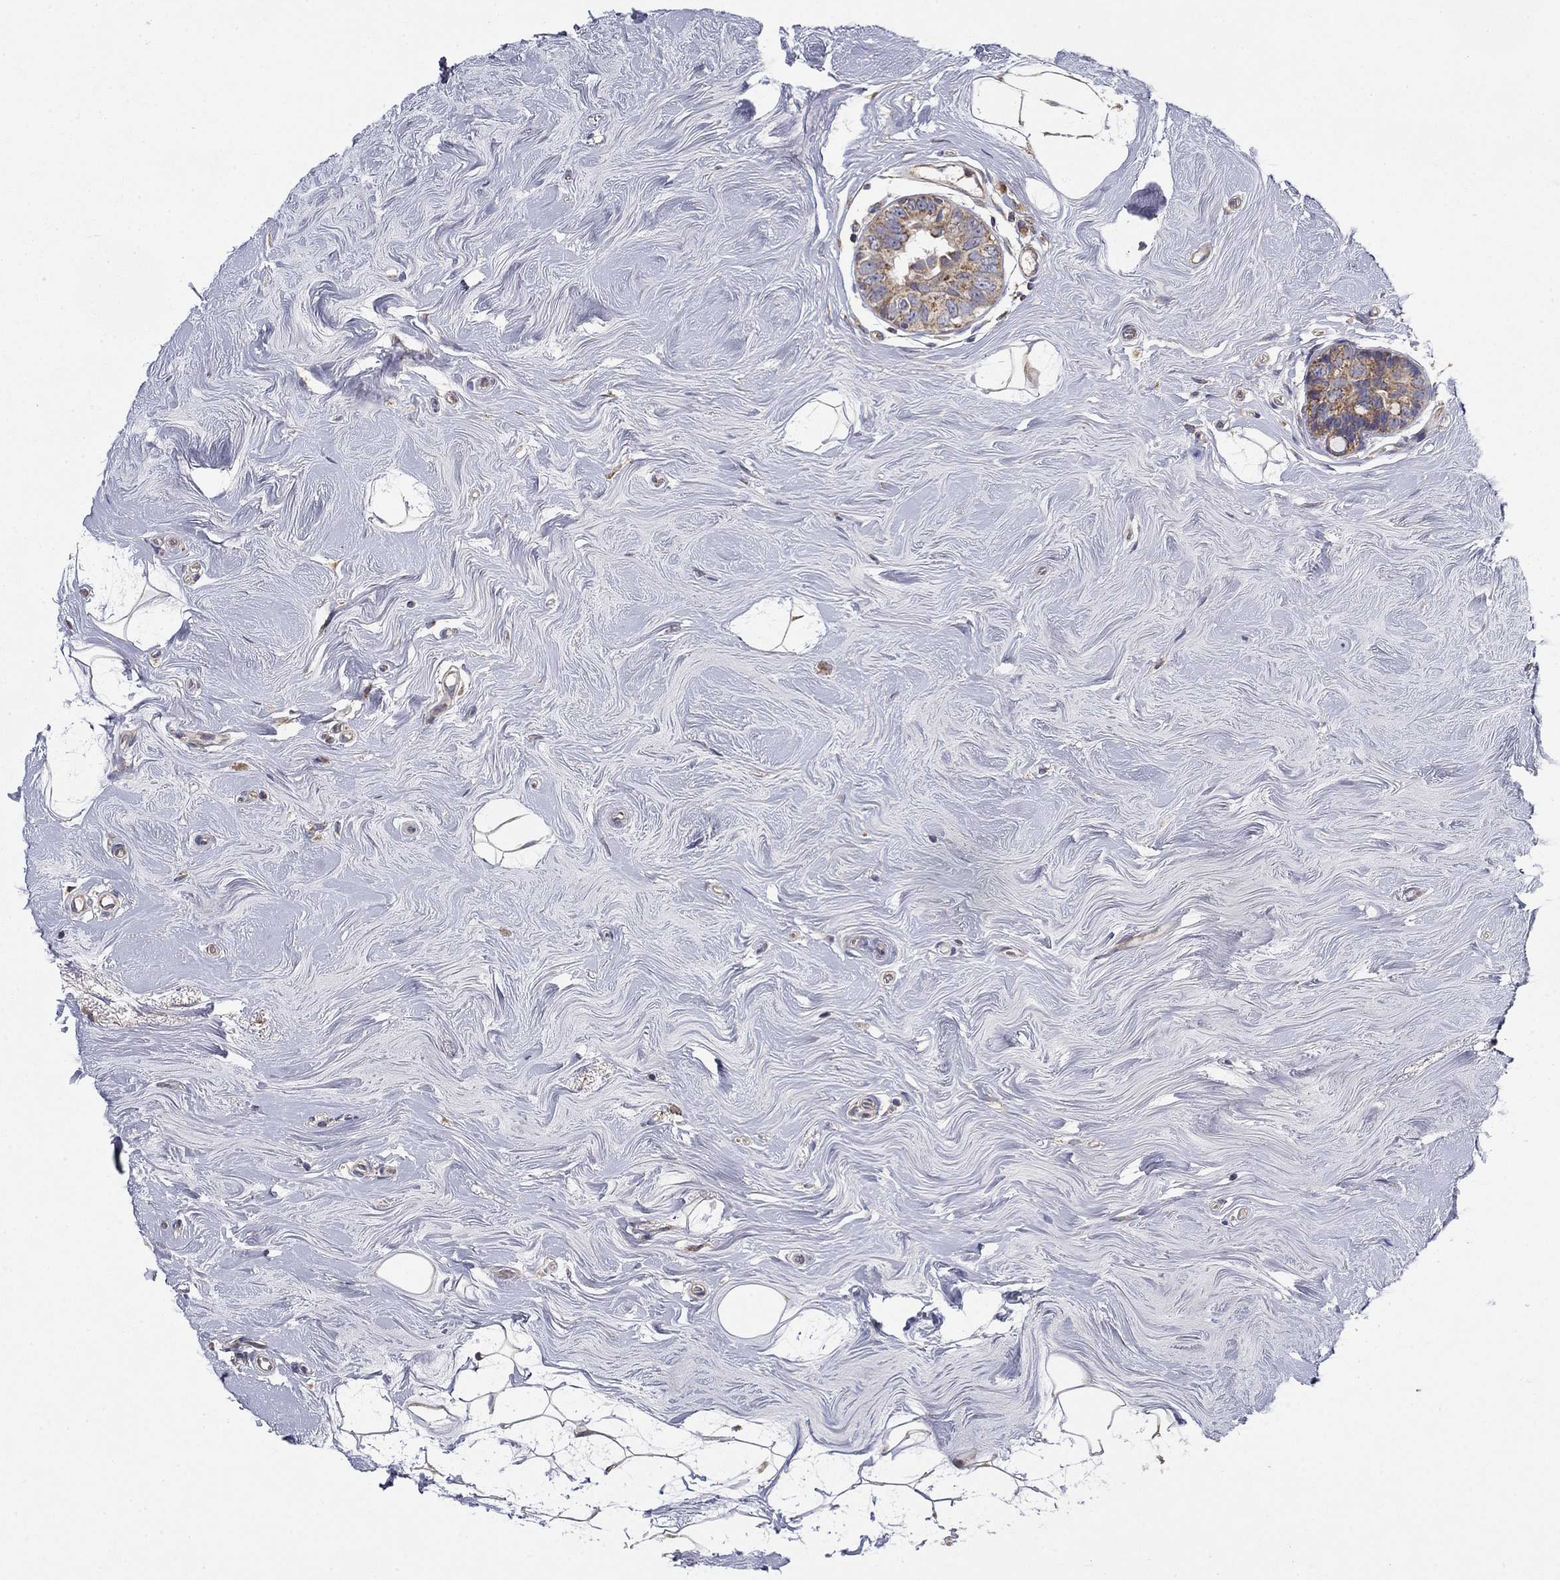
{"staining": {"intensity": "moderate", "quantity": ">75%", "location": "cytoplasmic/membranous"}, "tissue": "breast cancer", "cell_type": "Tumor cells", "image_type": "cancer", "snomed": [{"axis": "morphology", "description": "Duct carcinoma"}, {"axis": "topography", "description": "Breast"}], "caption": "Breast intraductal carcinoma stained with DAB immunohistochemistry displays medium levels of moderate cytoplasmic/membranous staining in approximately >75% of tumor cells.", "gene": "MMAA", "patient": {"sex": "female", "age": 55}}